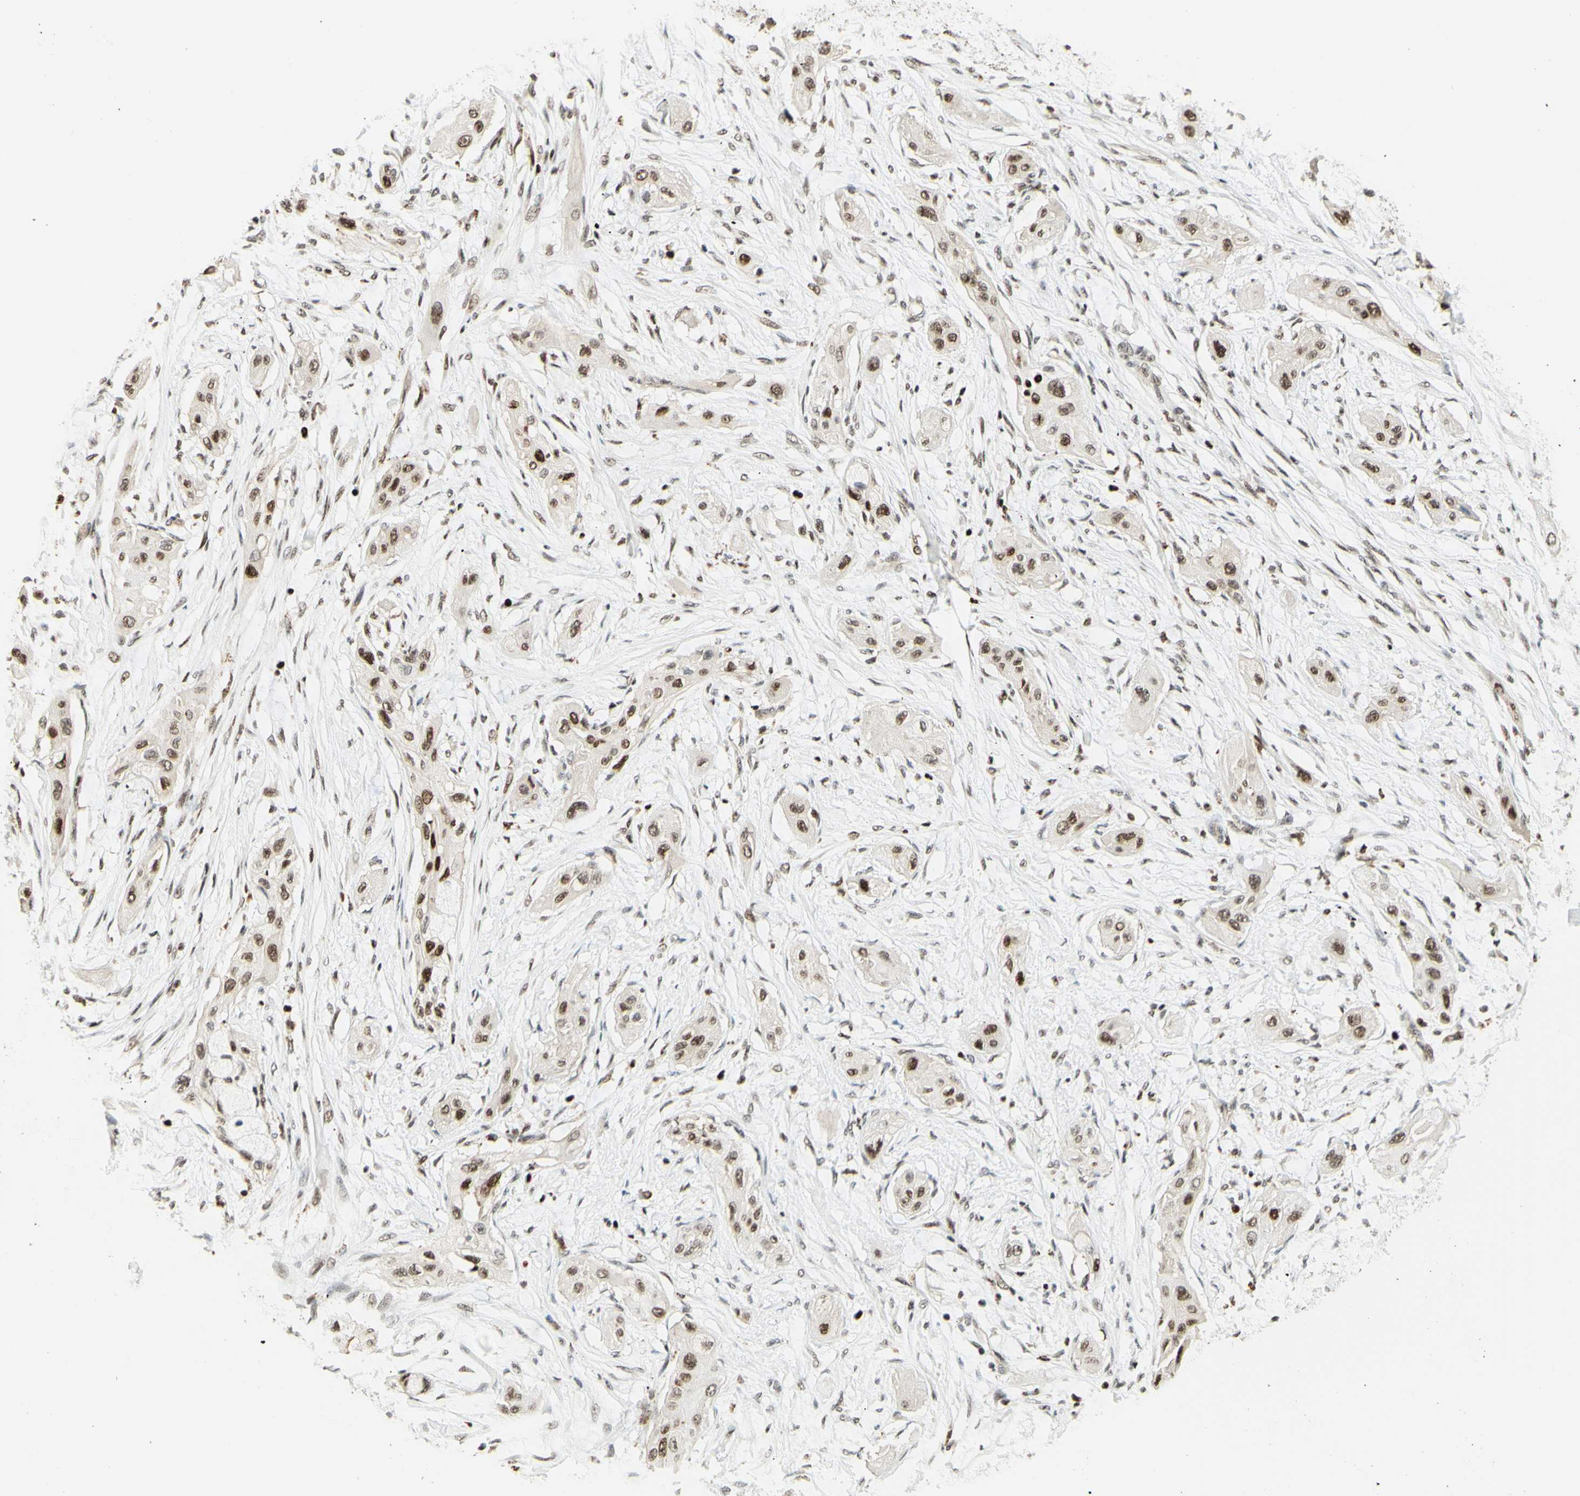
{"staining": {"intensity": "moderate", "quantity": ">75%", "location": "nuclear"}, "tissue": "lung cancer", "cell_type": "Tumor cells", "image_type": "cancer", "snomed": [{"axis": "morphology", "description": "Squamous cell carcinoma, NOS"}, {"axis": "topography", "description": "Lung"}], "caption": "The photomicrograph exhibits immunohistochemical staining of squamous cell carcinoma (lung). There is moderate nuclear positivity is seen in about >75% of tumor cells. The staining was performed using DAB (3,3'-diaminobenzidine), with brown indicating positive protein expression. Nuclei are stained blue with hematoxylin.", "gene": "CDKL5", "patient": {"sex": "female", "age": 47}}